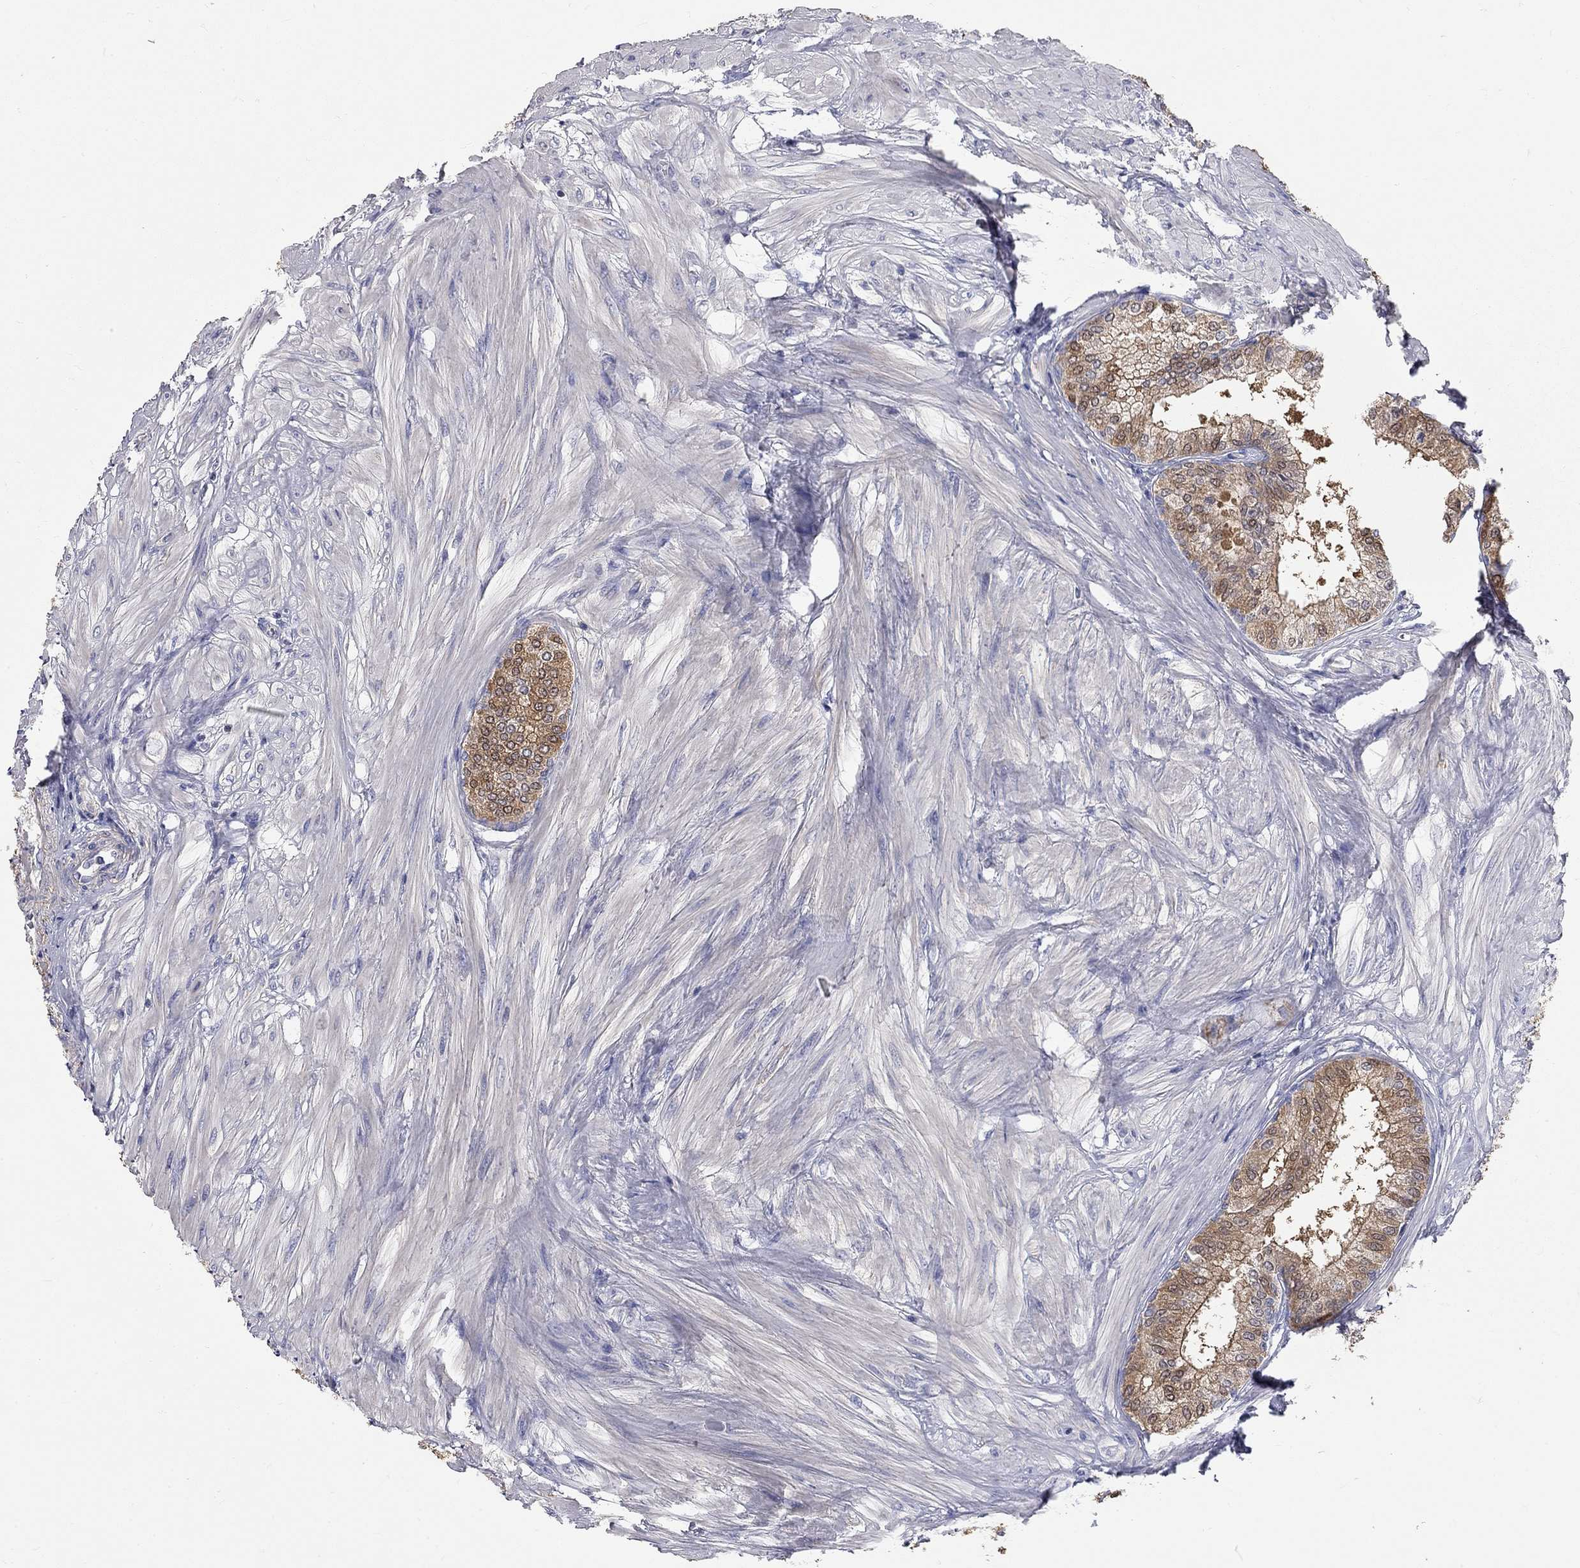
{"staining": {"intensity": "moderate", "quantity": "<25%", "location": "cytoplasmic/membranous"}, "tissue": "prostate", "cell_type": "Glandular cells", "image_type": "normal", "snomed": [{"axis": "morphology", "description": "Normal tissue, NOS"}, {"axis": "topography", "description": "Prostate"}], "caption": "Immunohistochemical staining of benign human prostate shows moderate cytoplasmic/membranous protein staining in about <25% of glandular cells.", "gene": "CFAP161", "patient": {"sex": "male", "age": 63}}